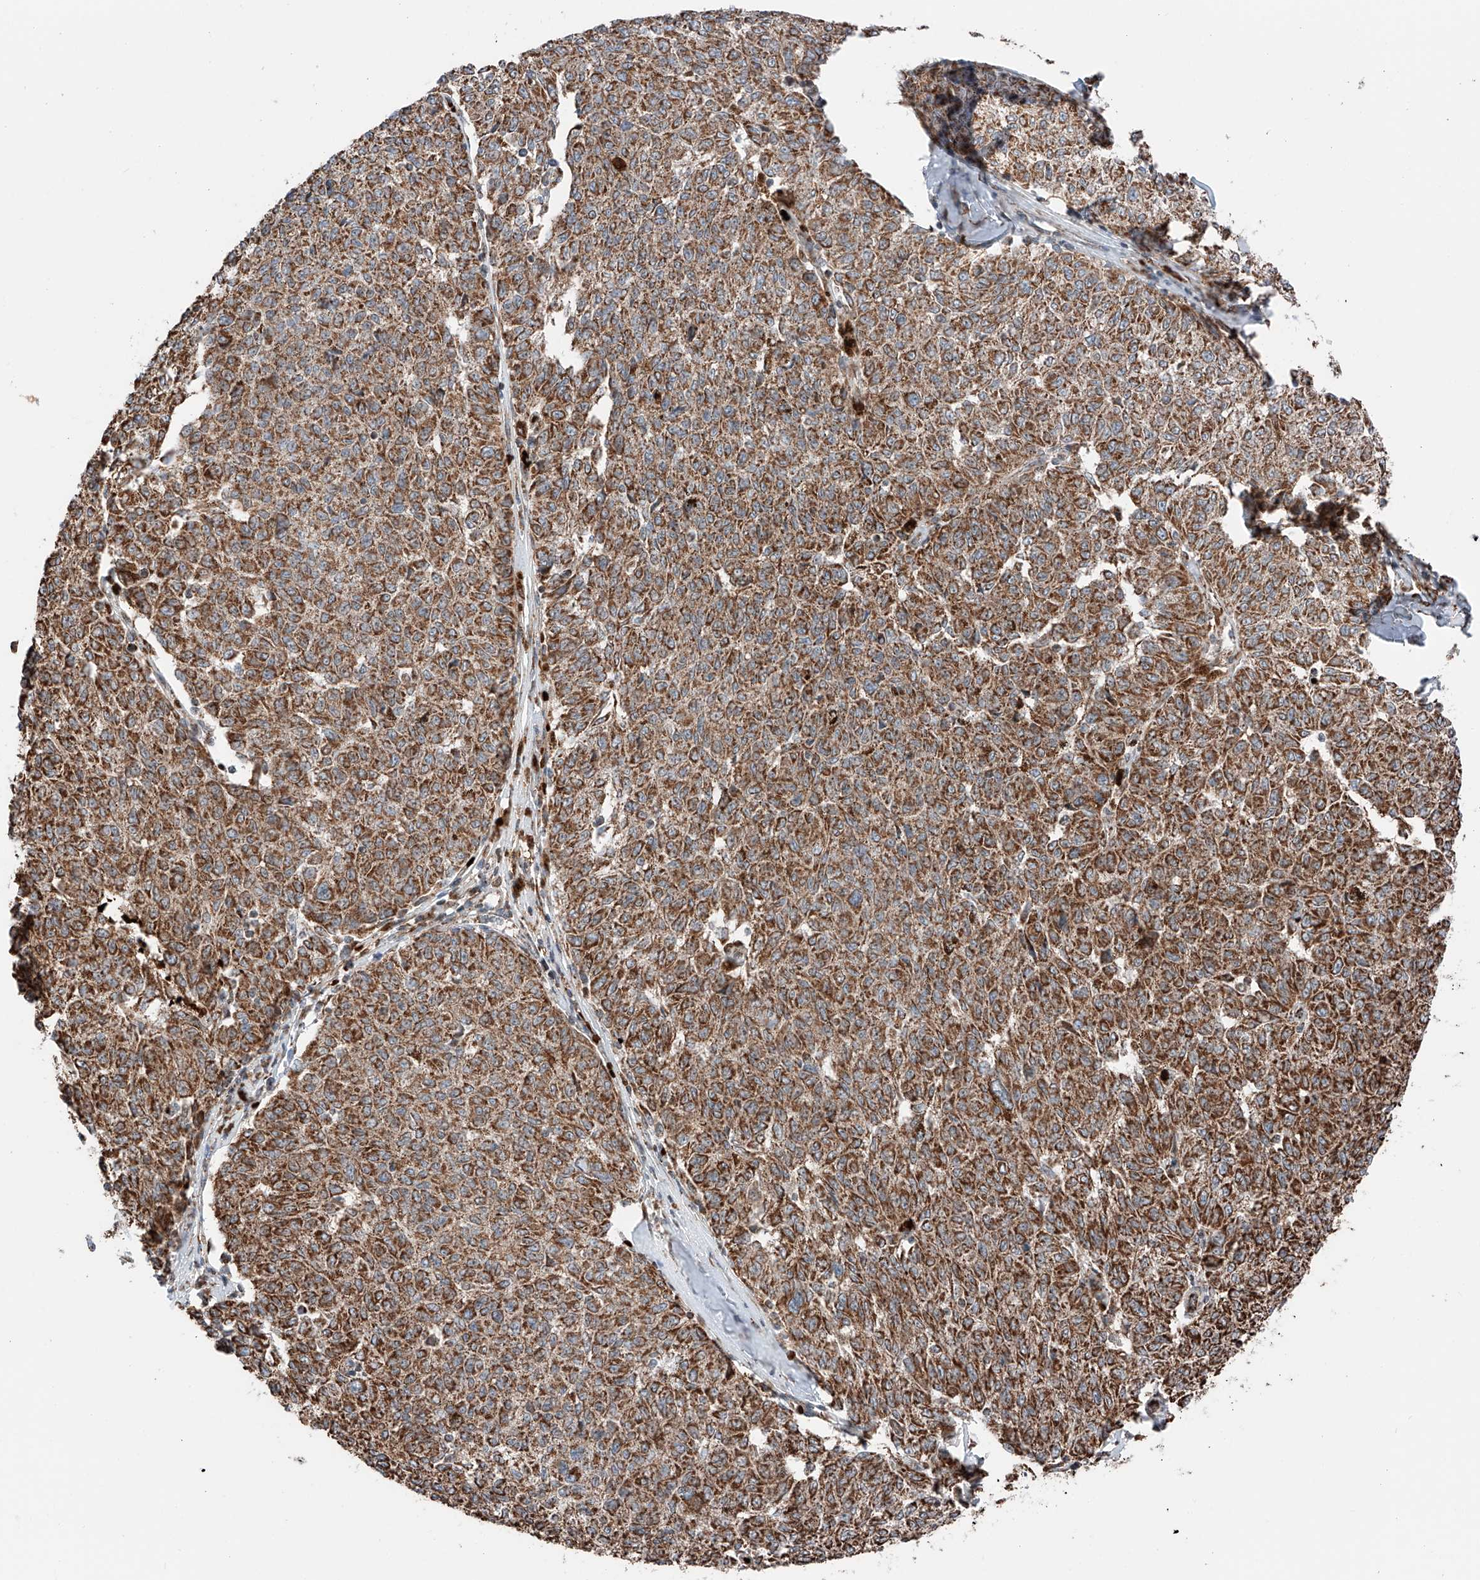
{"staining": {"intensity": "strong", "quantity": ">75%", "location": "cytoplasmic/membranous"}, "tissue": "melanoma", "cell_type": "Tumor cells", "image_type": "cancer", "snomed": [{"axis": "morphology", "description": "Malignant melanoma, NOS"}, {"axis": "topography", "description": "Skin"}], "caption": "A high-resolution histopathology image shows immunohistochemistry (IHC) staining of melanoma, which shows strong cytoplasmic/membranous expression in about >75% of tumor cells. The staining was performed using DAB (3,3'-diaminobenzidine) to visualize the protein expression in brown, while the nuclei were stained in blue with hematoxylin (Magnification: 20x).", "gene": "ZSCAN29", "patient": {"sex": "female", "age": 72}}